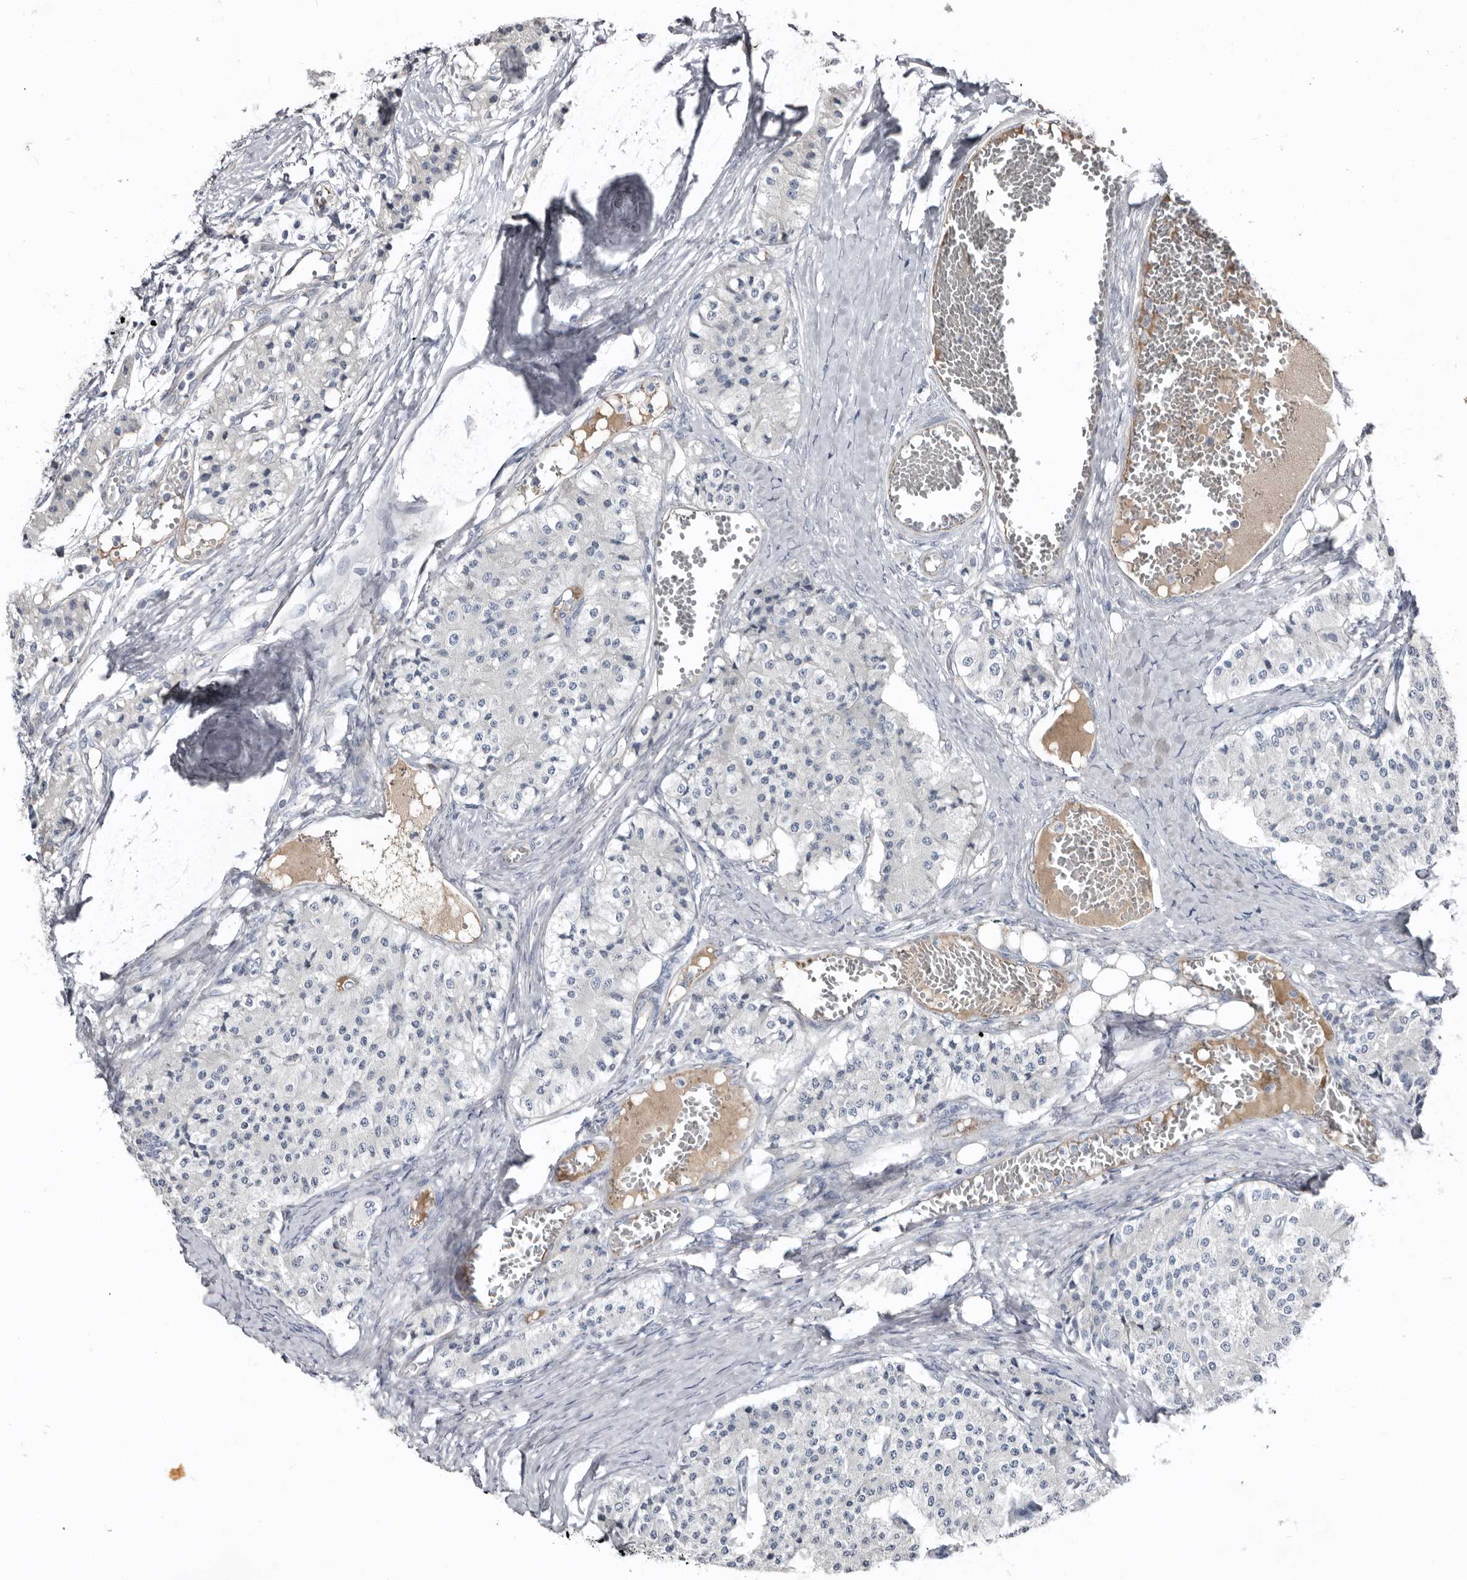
{"staining": {"intensity": "negative", "quantity": "none", "location": "none"}, "tissue": "carcinoid", "cell_type": "Tumor cells", "image_type": "cancer", "snomed": [{"axis": "morphology", "description": "Carcinoid, malignant, NOS"}, {"axis": "topography", "description": "Colon"}], "caption": "A histopathology image of human carcinoid is negative for staining in tumor cells.", "gene": "ZNF114", "patient": {"sex": "female", "age": 52}}